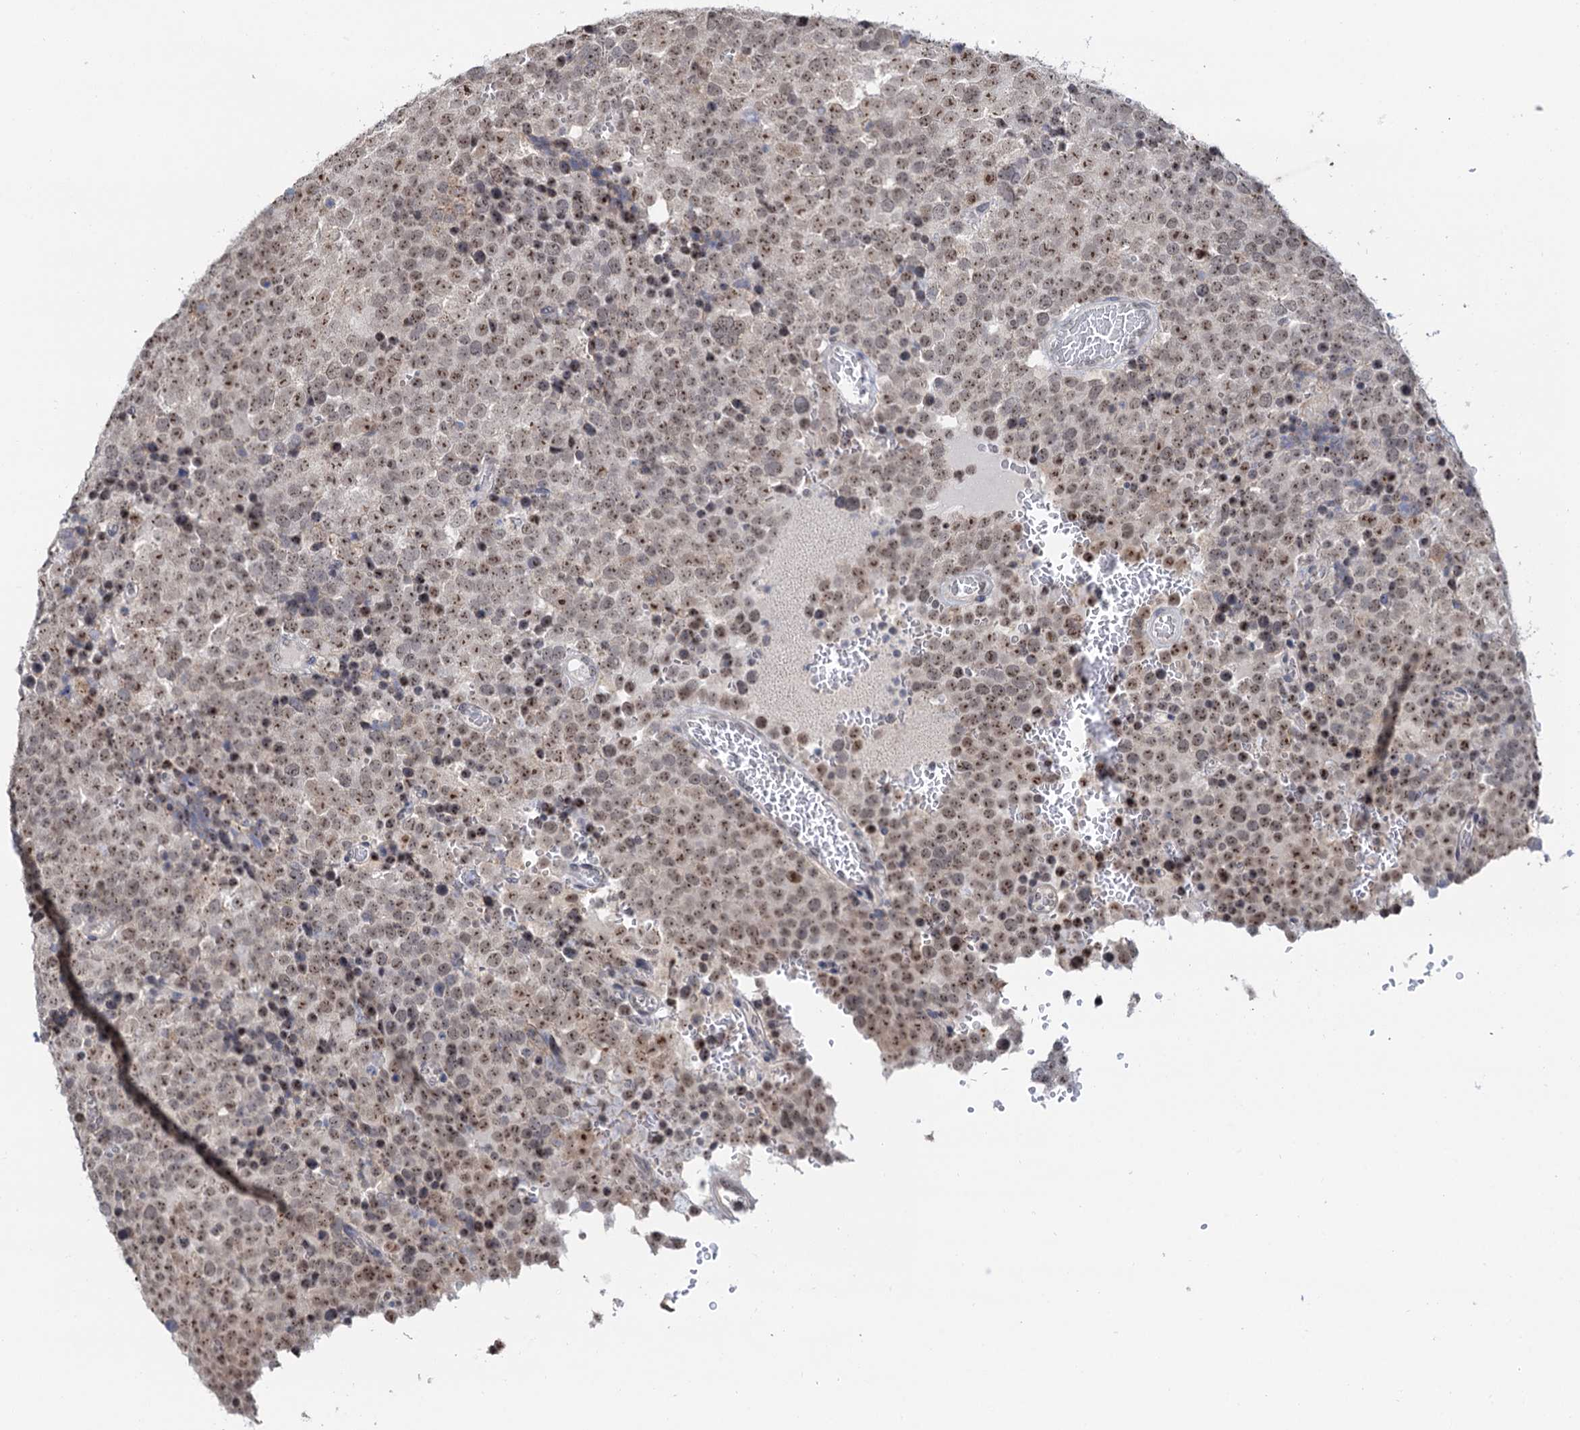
{"staining": {"intensity": "moderate", "quantity": ">75%", "location": "nuclear"}, "tissue": "testis cancer", "cell_type": "Tumor cells", "image_type": "cancer", "snomed": [{"axis": "morphology", "description": "Seminoma, NOS"}, {"axis": "topography", "description": "Testis"}], "caption": "Immunohistochemistry micrograph of neoplastic tissue: testis cancer stained using immunohistochemistry (IHC) shows medium levels of moderate protein expression localized specifically in the nuclear of tumor cells, appearing as a nuclear brown color.", "gene": "NAT10", "patient": {"sex": "male", "age": 71}}